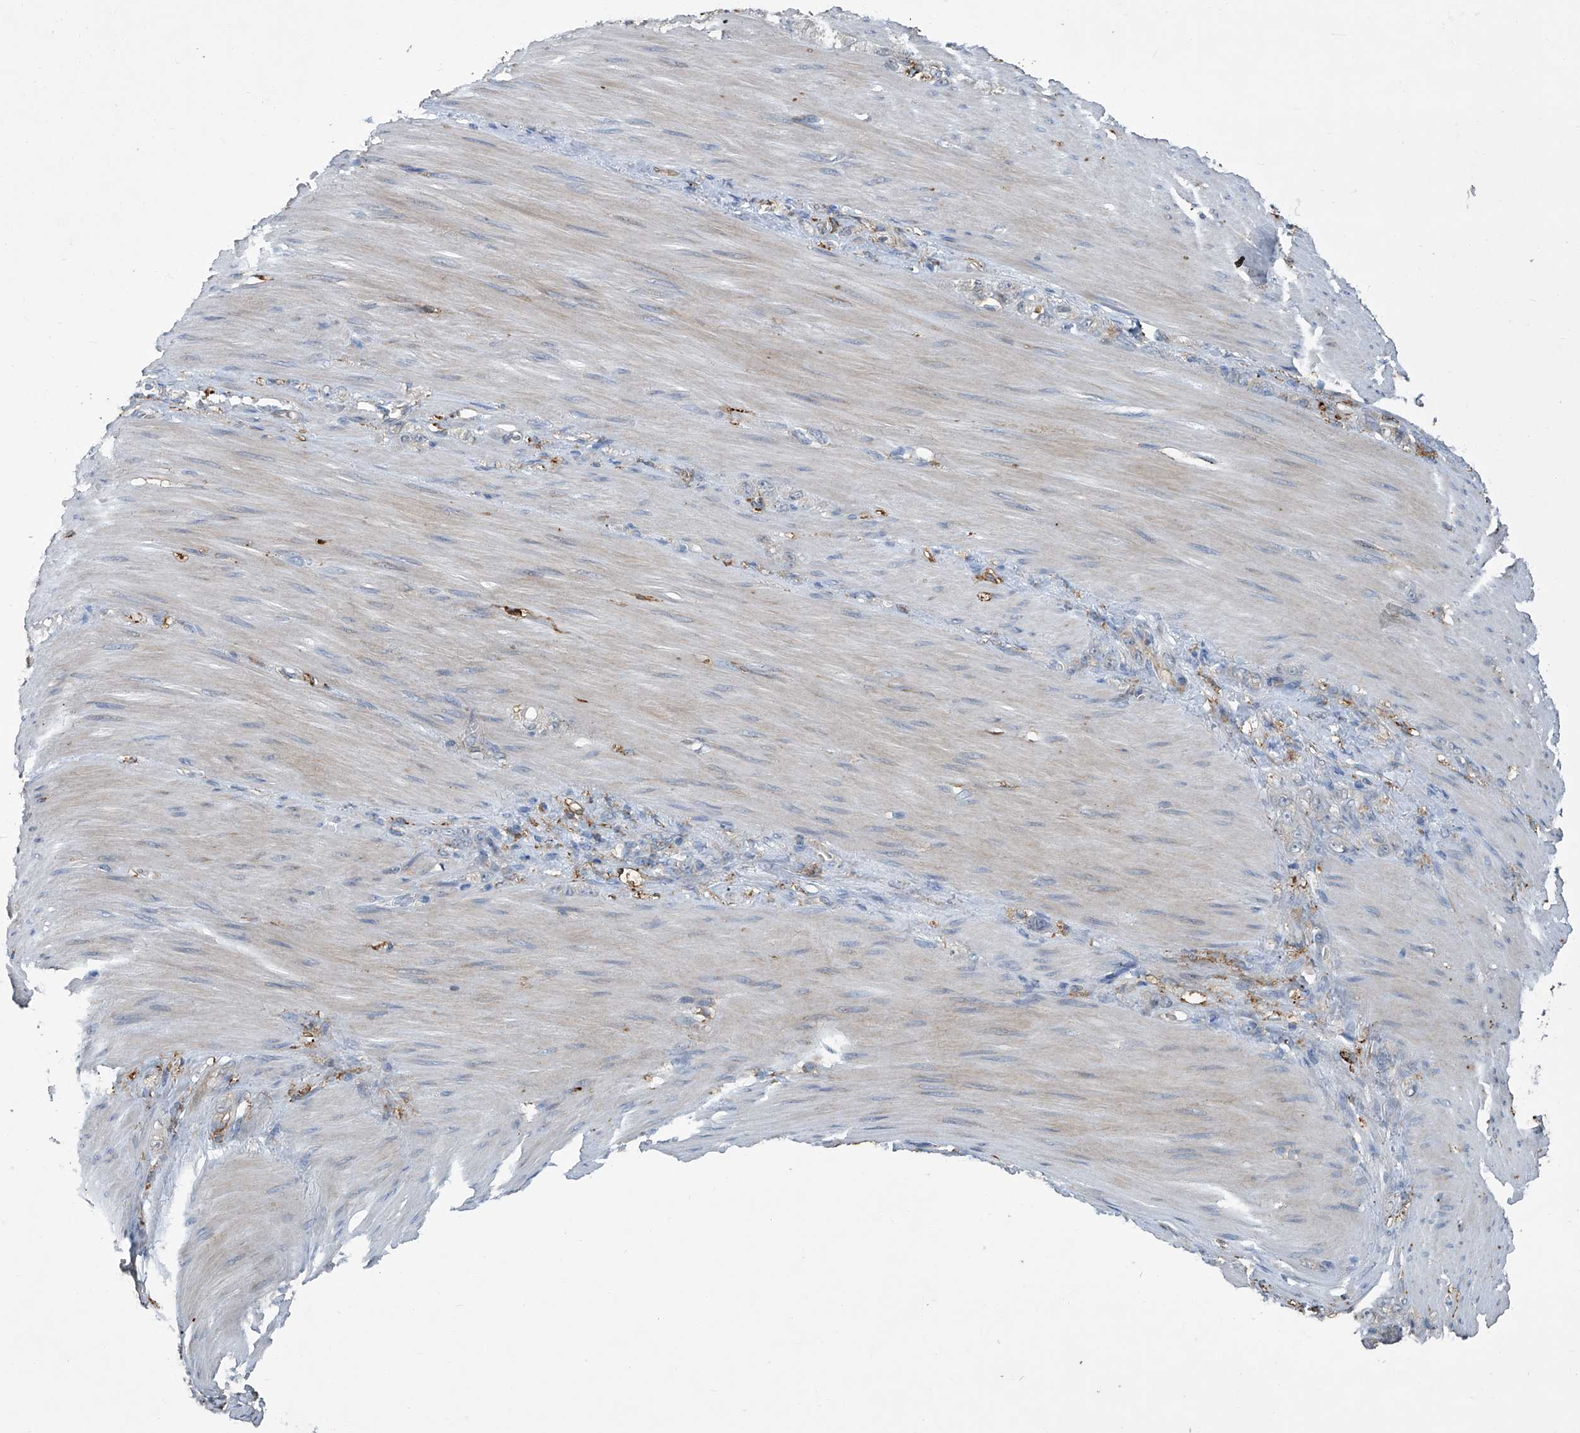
{"staining": {"intensity": "negative", "quantity": "none", "location": "none"}, "tissue": "stomach cancer", "cell_type": "Tumor cells", "image_type": "cancer", "snomed": [{"axis": "morphology", "description": "Normal tissue, NOS"}, {"axis": "morphology", "description": "Adenocarcinoma, NOS"}, {"axis": "topography", "description": "Stomach"}], "caption": "Tumor cells are negative for brown protein staining in adenocarcinoma (stomach).", "gene": "FAM167A", "patient": {"sex": "male", "age": 82}}